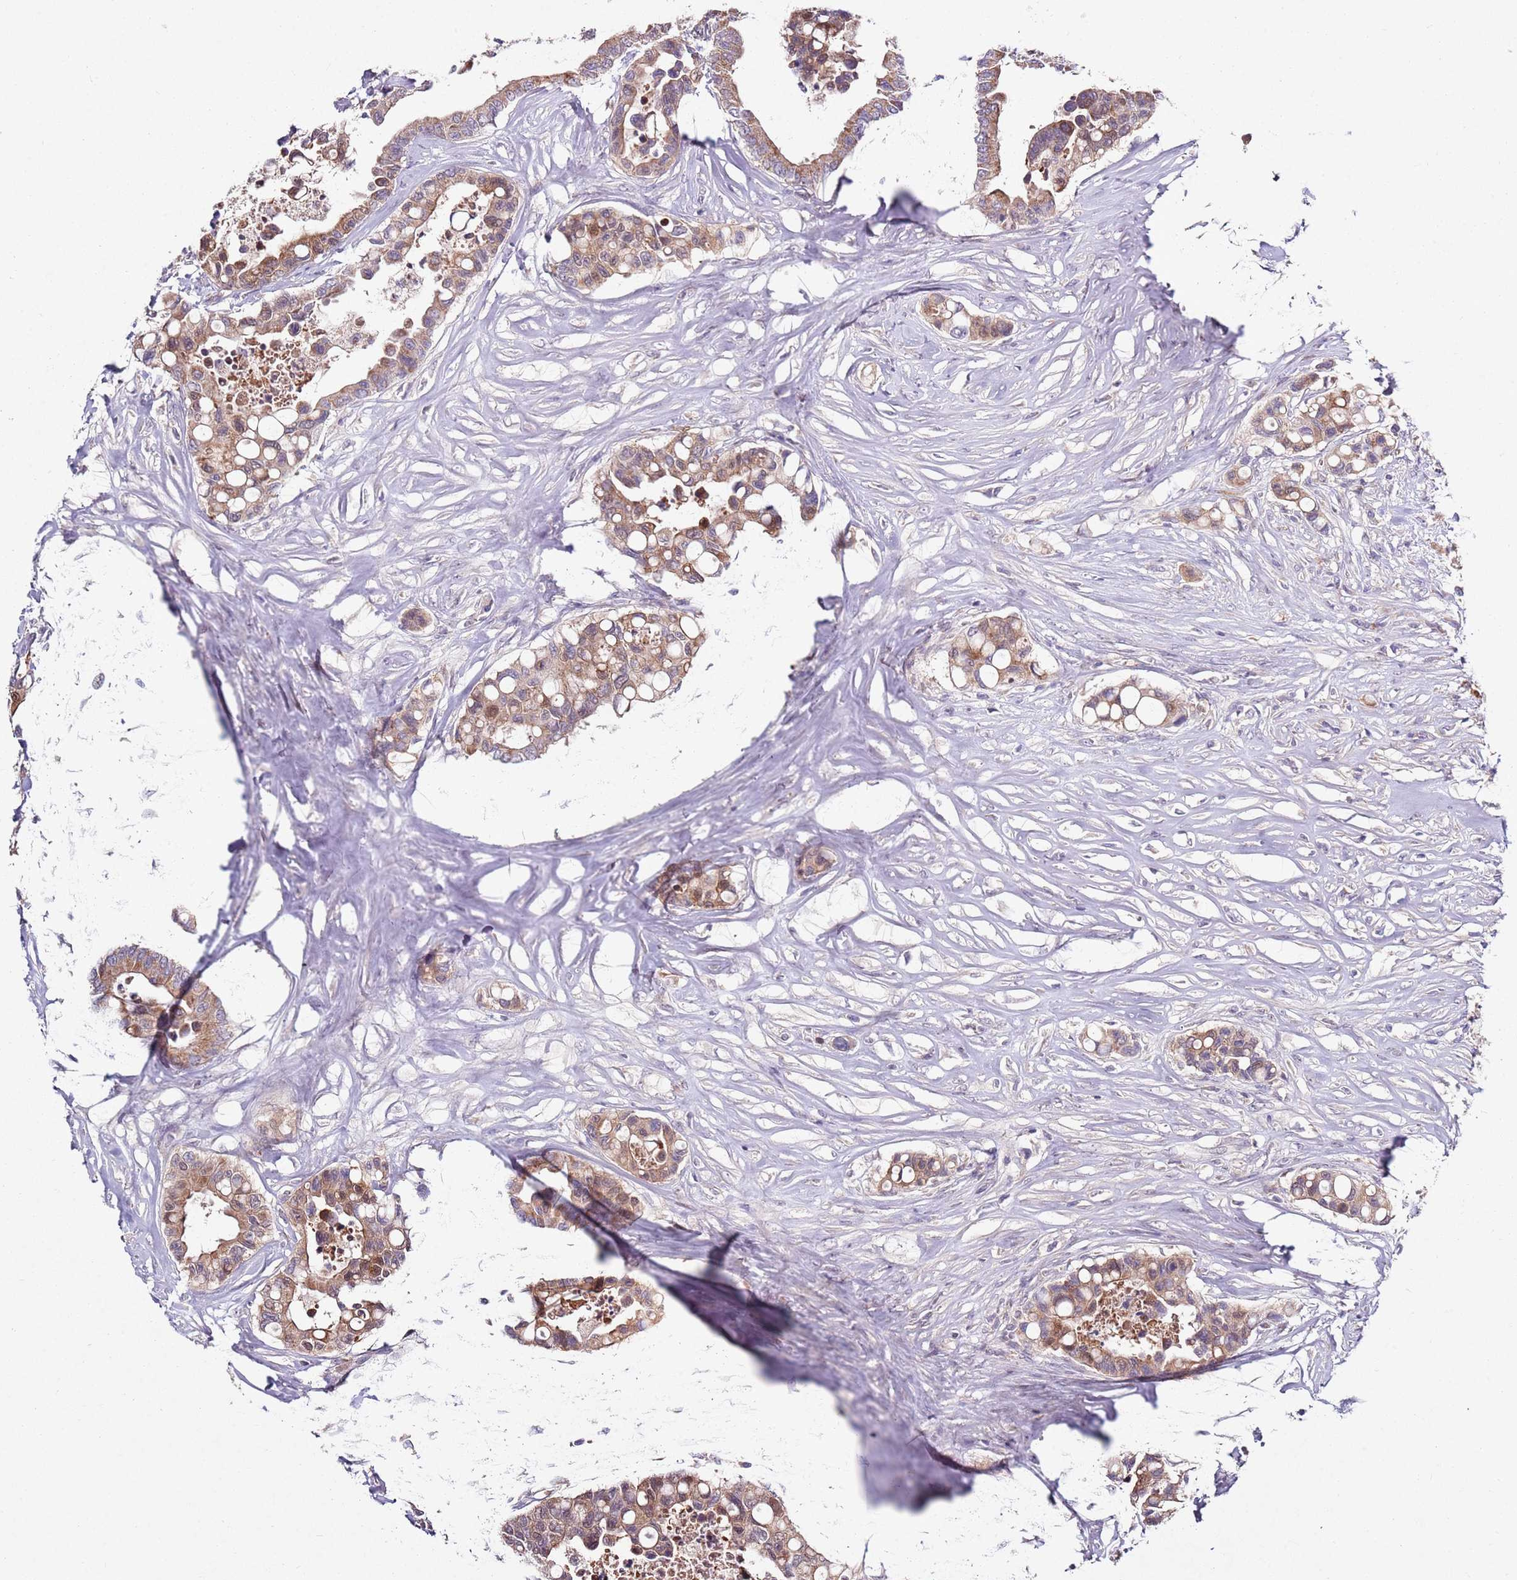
{"staining": {"intensity": "moderate", "quantity": ">75%", "location": "cytoplasmic/membranous"}, "tissue": "colorectal cancer", "cell_type": "Tumor cells", "image_type": "cancer", "snomed": [{"axis": "morphology", "description": "Adenocarcinoma, NOS"}, {"axis": "topography", "description": "Colon"}], "caption": "Immunohistochemical staining of human colorectal adenocarcinoma displays moderate cytoplasmic/membranous protein staining in approximately >75% of tumor cells.", "gene": "NRDE2", "patient": {"sex": "male", "age": 82}}